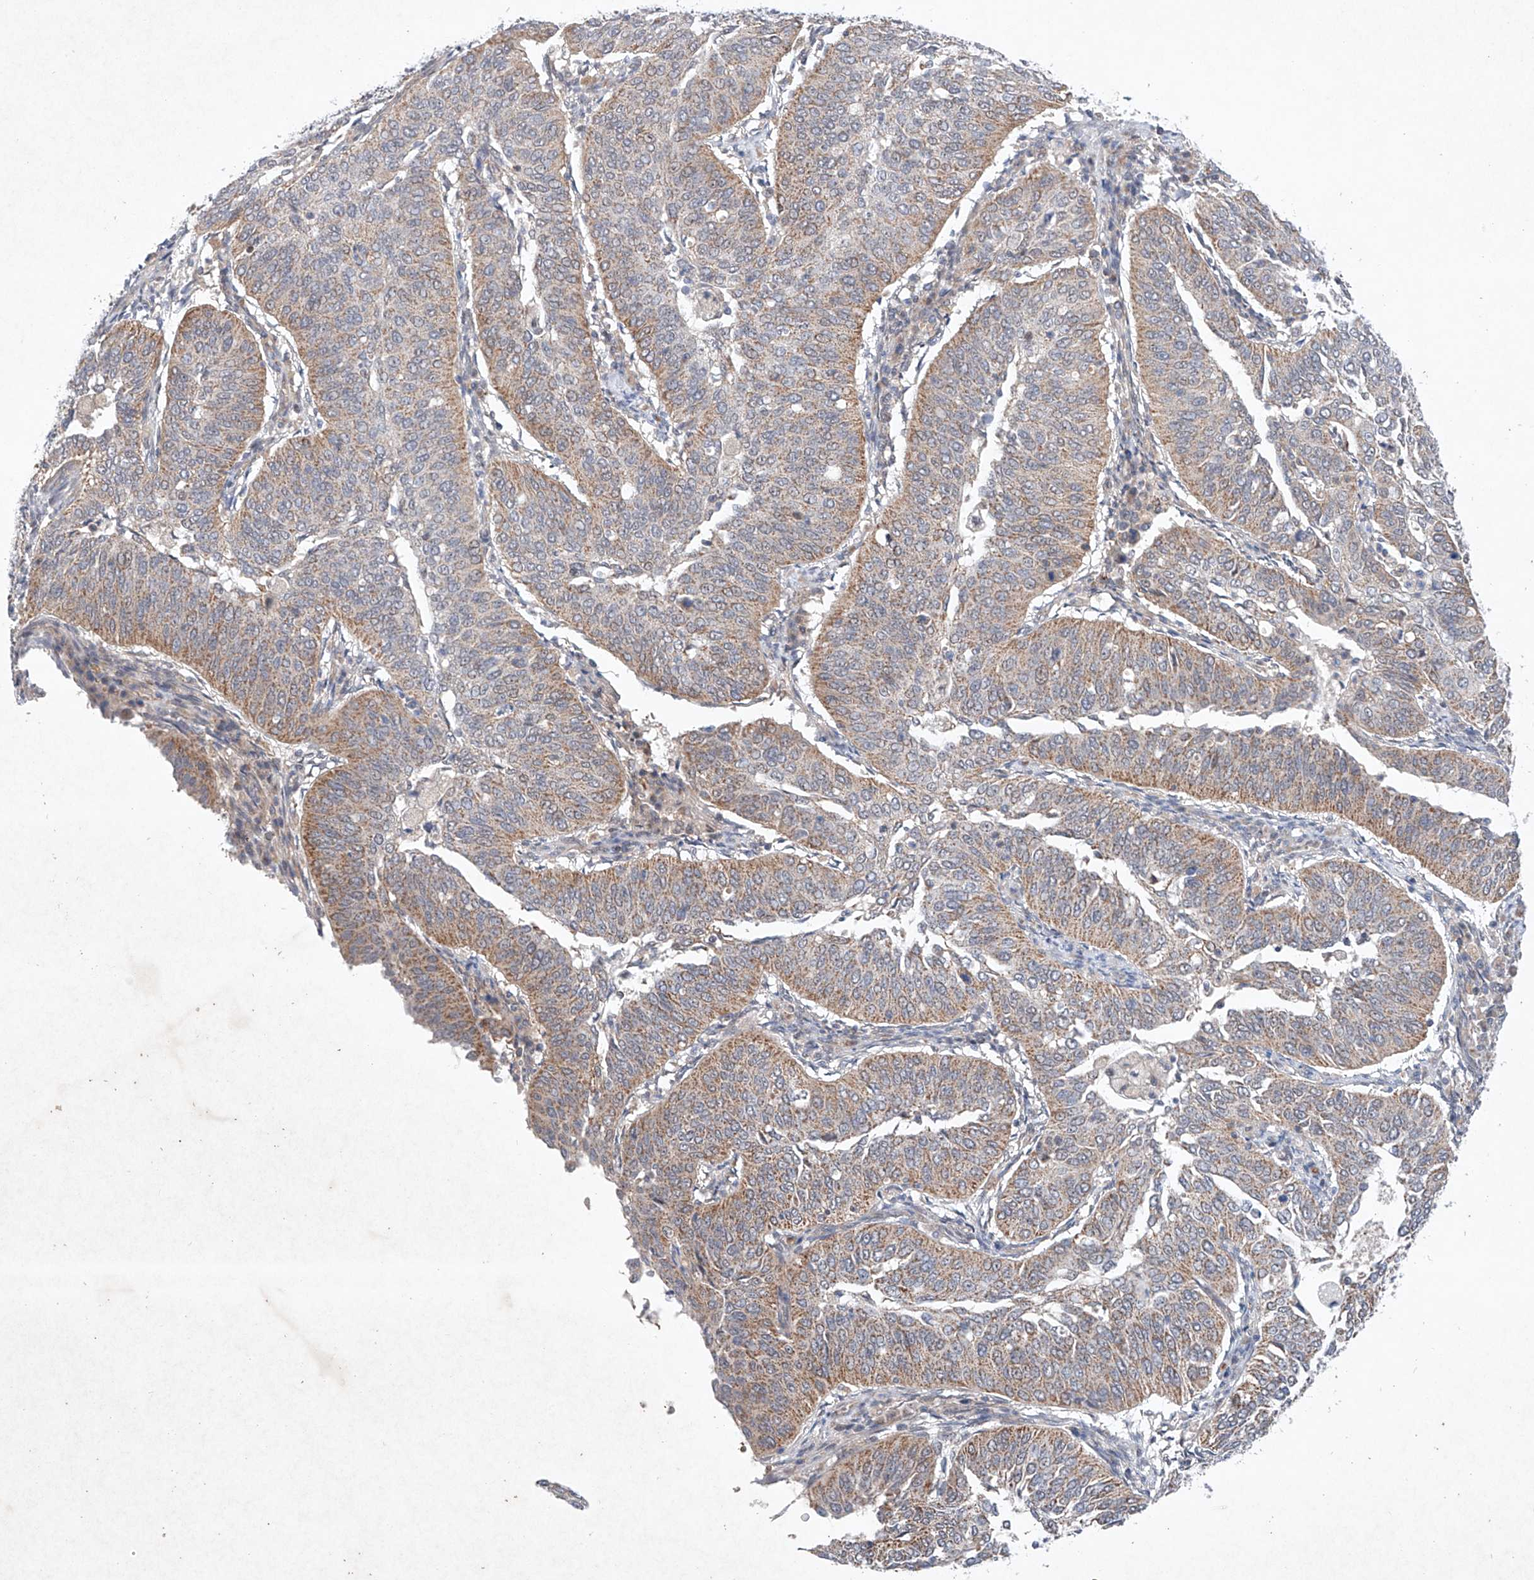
{"staining": {"intensity": "moderate", "quantity": ">75%", "location": "cytoplasmic/membranous"}, "tissue": "cervical cancer", "cell_type": "Tumor cells", "image_type": "cancer", "snomed": [{"axis": "morphology", "description": "Normal tissue, NOS"}, {"axis": "morphology", "description": "Squamous cell carcinoma, NOS"}, {"axis": "topography", "description": "Cervix"}], "caption": "Tumor cells show moderate cytoplasmic/membranous expression in approximately >75% of cells in cervical cancer.", "gene": "FASTK", "patient": {"sex": "female", "age": 39}}